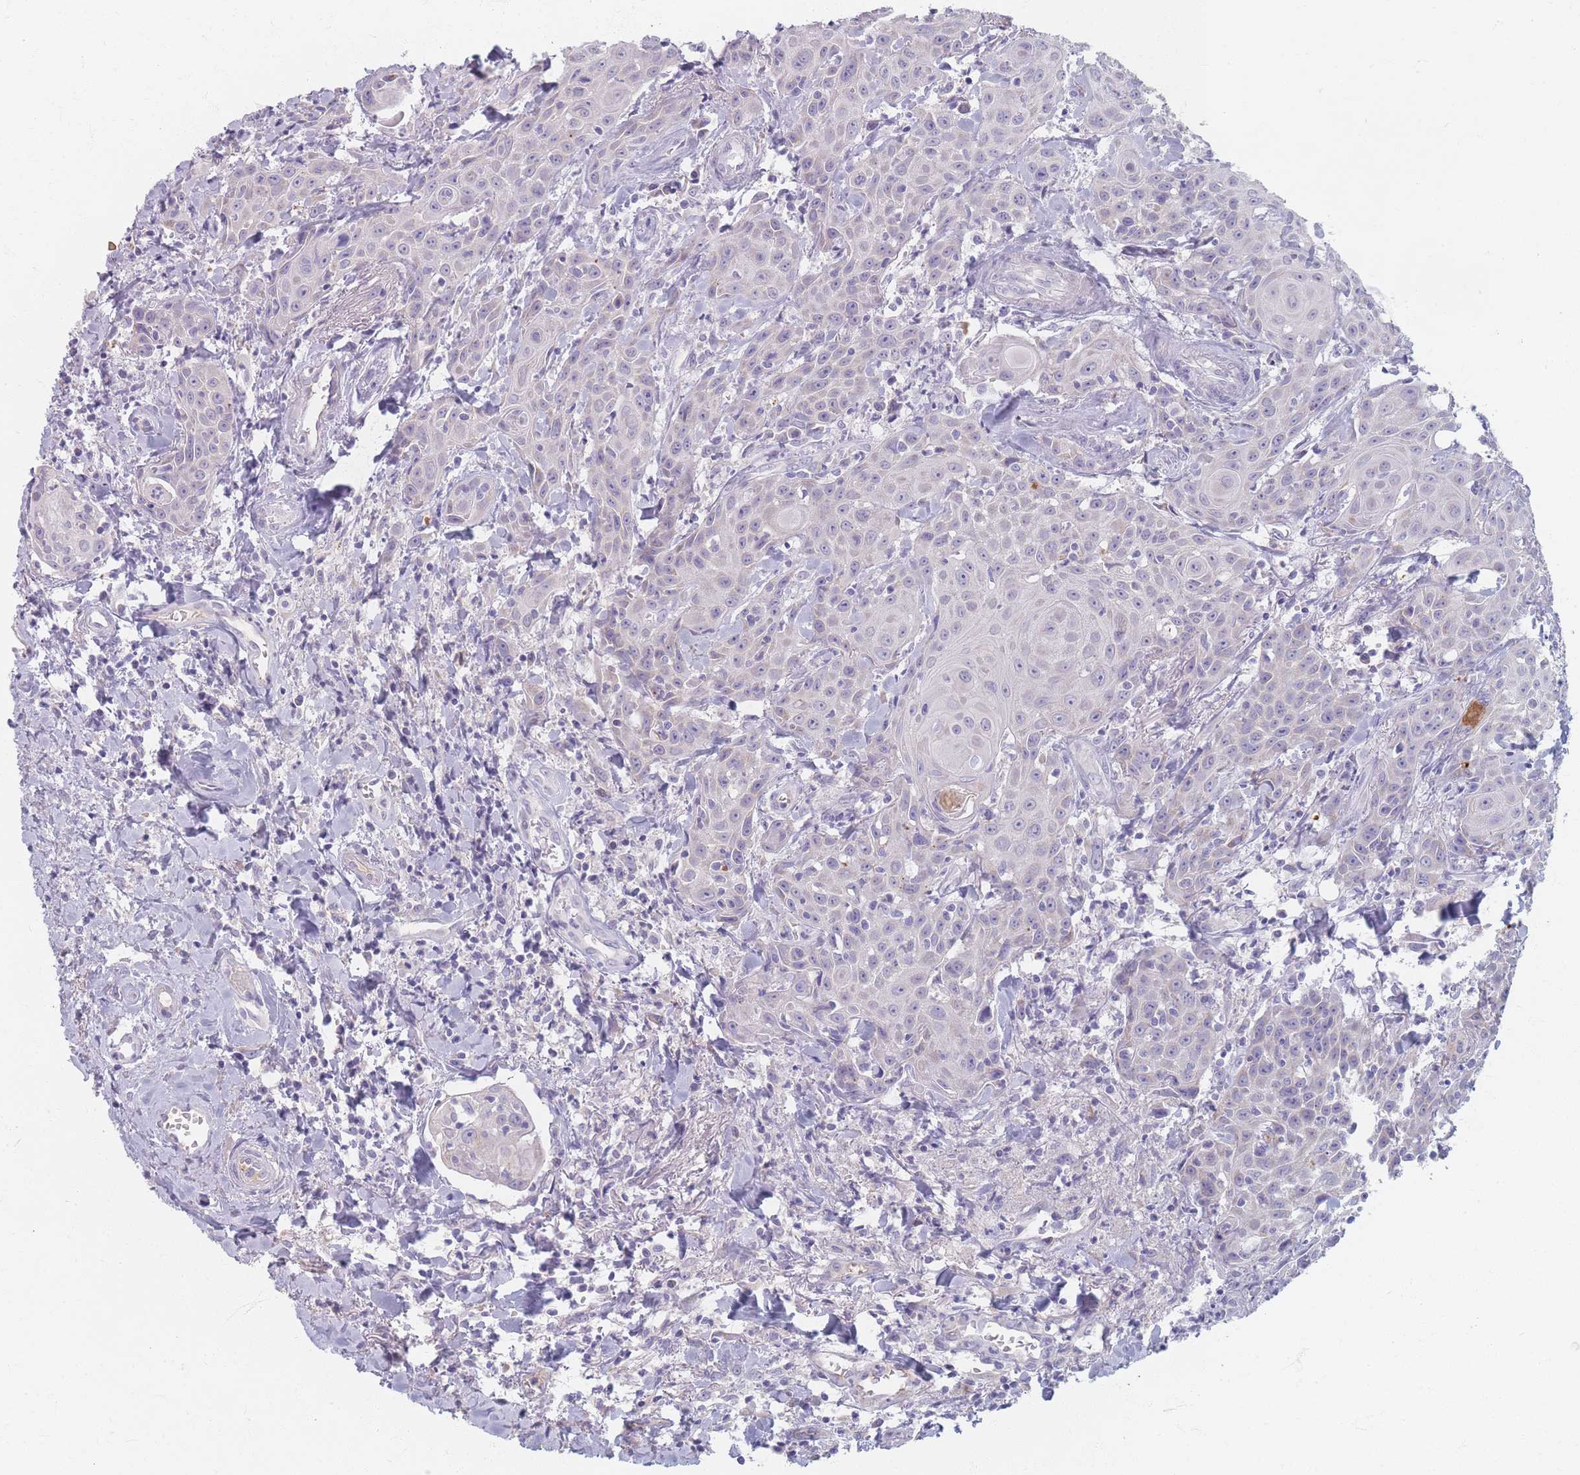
{"staining": {"intensity": "negative", "quantity": "none", "location": "none"}, "tissue": "head and neck cancer", "cell_type": "Tumor cells", "image_type": "cancer", "snomed": [{"axis": "morphology", "description": "Squamous cell carcinoma, NOS"}, {"axis": "topography", "description": "Oral tissue"}, {"axis": "topography", "description": "Head-Neck"}], "caption": "High magnification brightfield microscopy of squamous cell carcinoma (head and neck) stained with DAB (brown) and counterstained with hematoxylin (blue): tumor cells show no significant expression. (IHC, brightfield microscopy, high magnification).", "gene": "PIGM", "patient": {"sex": "female", "age": 82}}